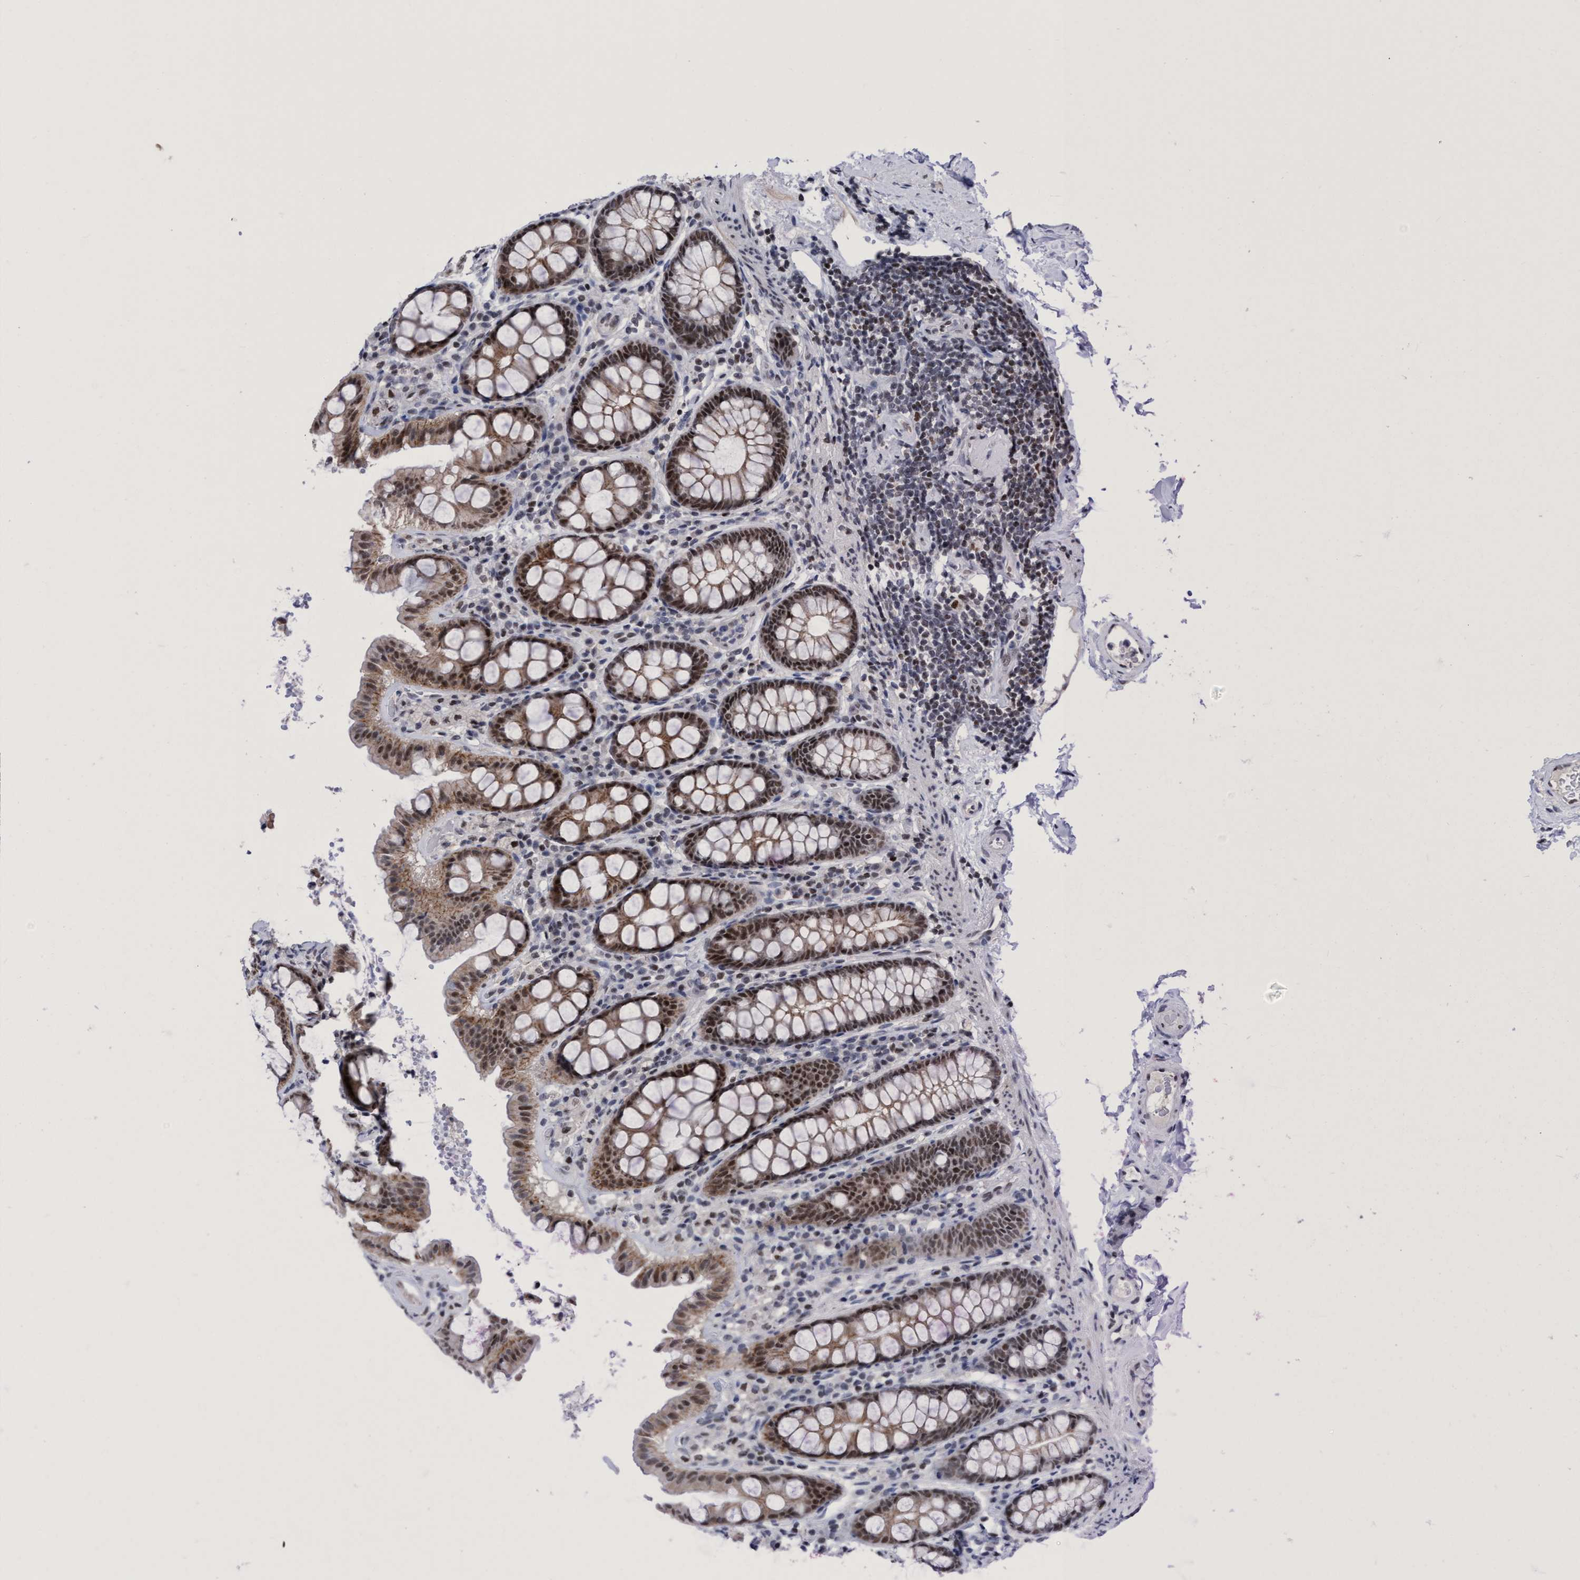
{"staining": {"intensity": "weak", "quantity": ">75%", "location": "nuclear"}, "tissue": "colon", "cell_type": "Endothelial cells", "image_type": "normal", "snomed": [{"axis": "morphology", "description": "Normal tissue, NOS"}, {"axis": "topography", "description": "Colon"}, {"axis": "topography", "description": "Peripheral nerve tissue"}], "caption": "Brown immunohistochemical staining in unremarkable colon exhibits weak nuclear expression in about >75% of endothelial cells.", "gene": "C9orf78", "patient": {"sex": "female", "age": 61}}